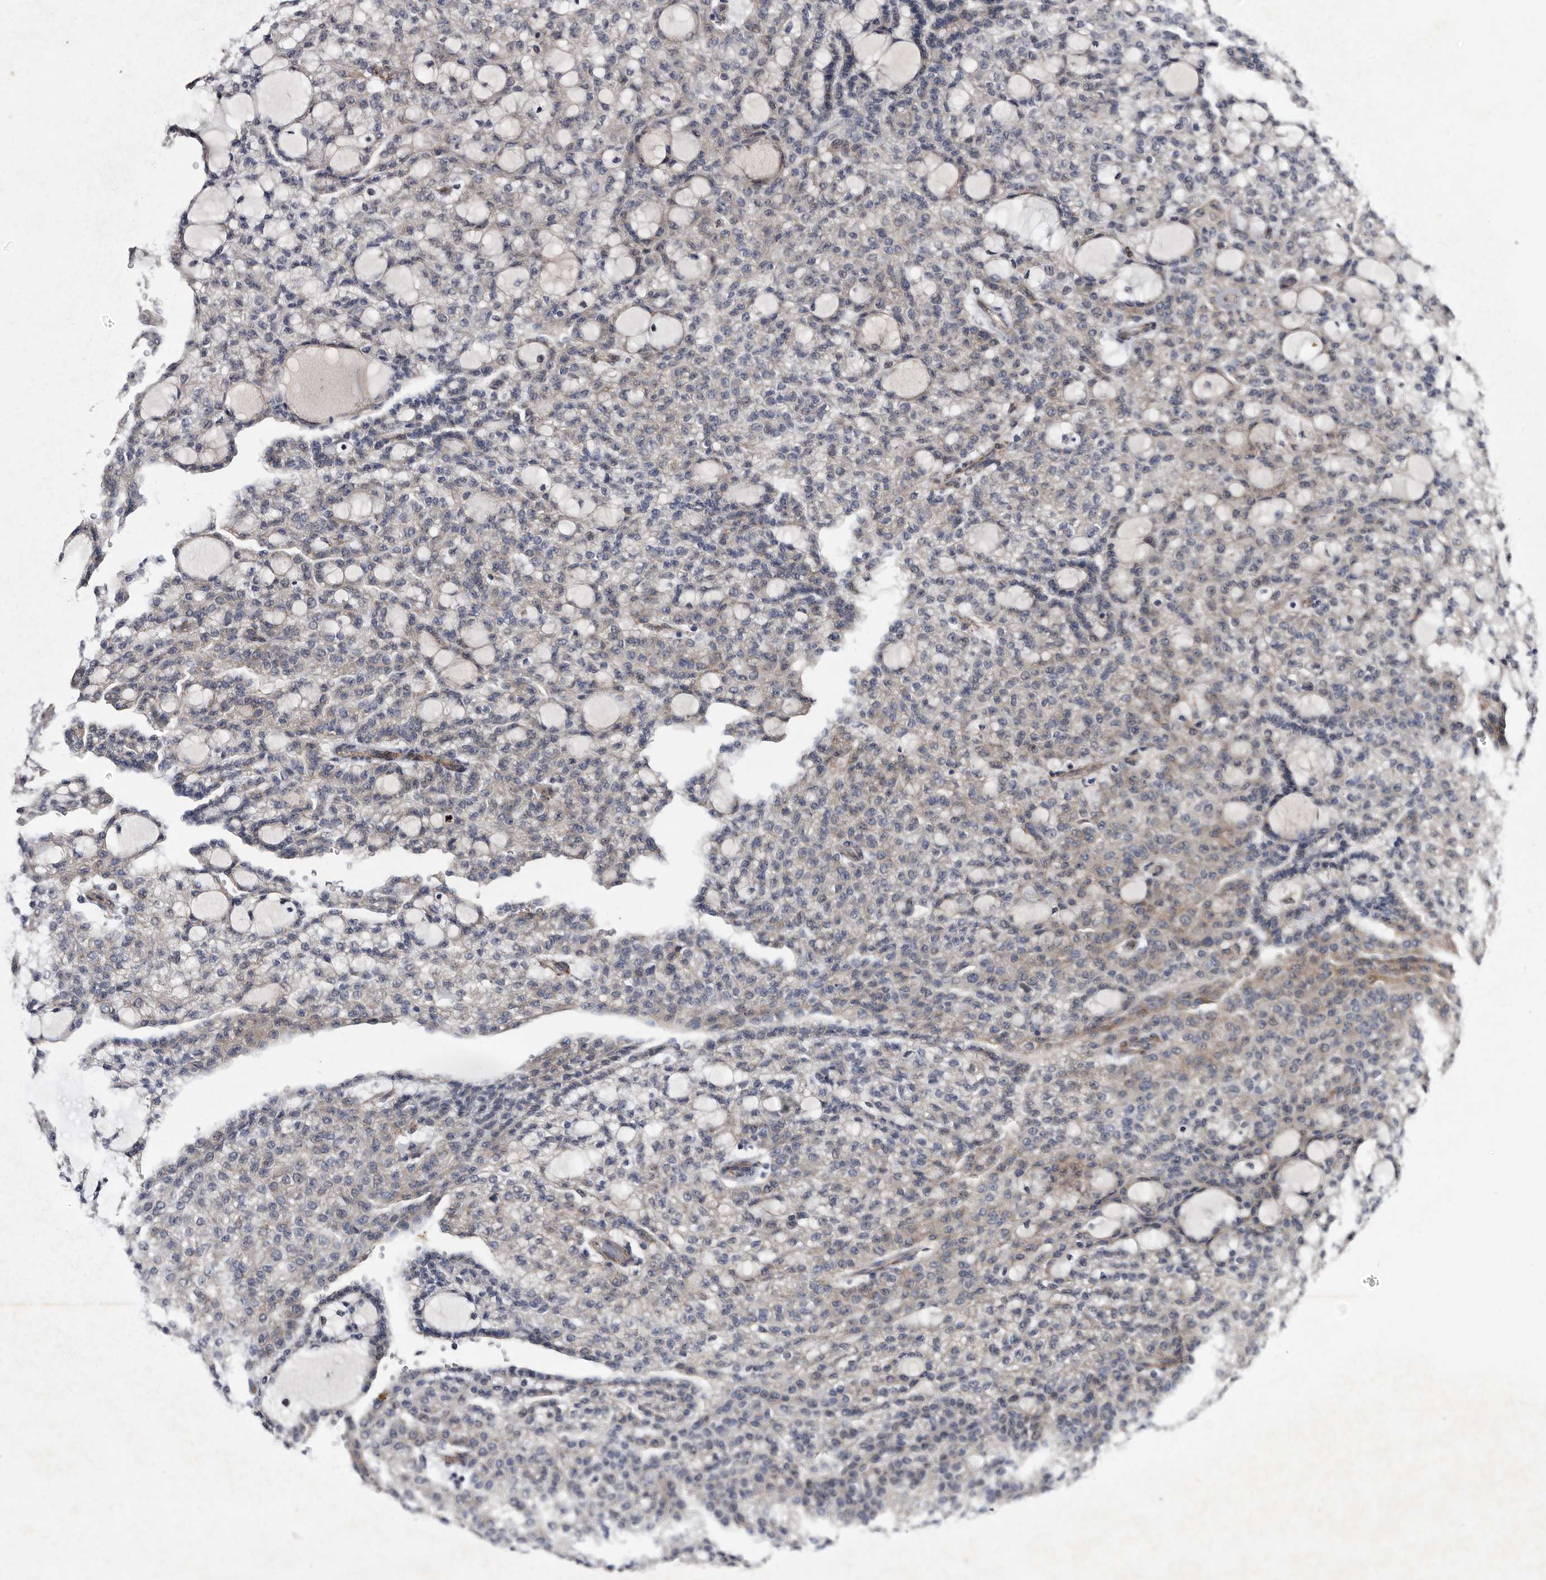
{"staining": {"intensity": "weak", "quantity": "25%-75%", "location": "cytoplasmic/membranous"}, "tissue": "renal cancer", "cell_type": "Tumor cells", "image_type": "cancer", "snomed": [{"axis": "morphology", "description": "Adenocarcinoma, NOS"}, {"axis": "topography", "description": "Kidney"}], "caption": "Human adenocarcinoma (renal) stained with a brown dye displays weak cytoplasmic/membranous positive positivity in about 25%-75% of tumor cells.", "gene": "ARMCX2", "patient": {"sex": "male", "age": 63}}